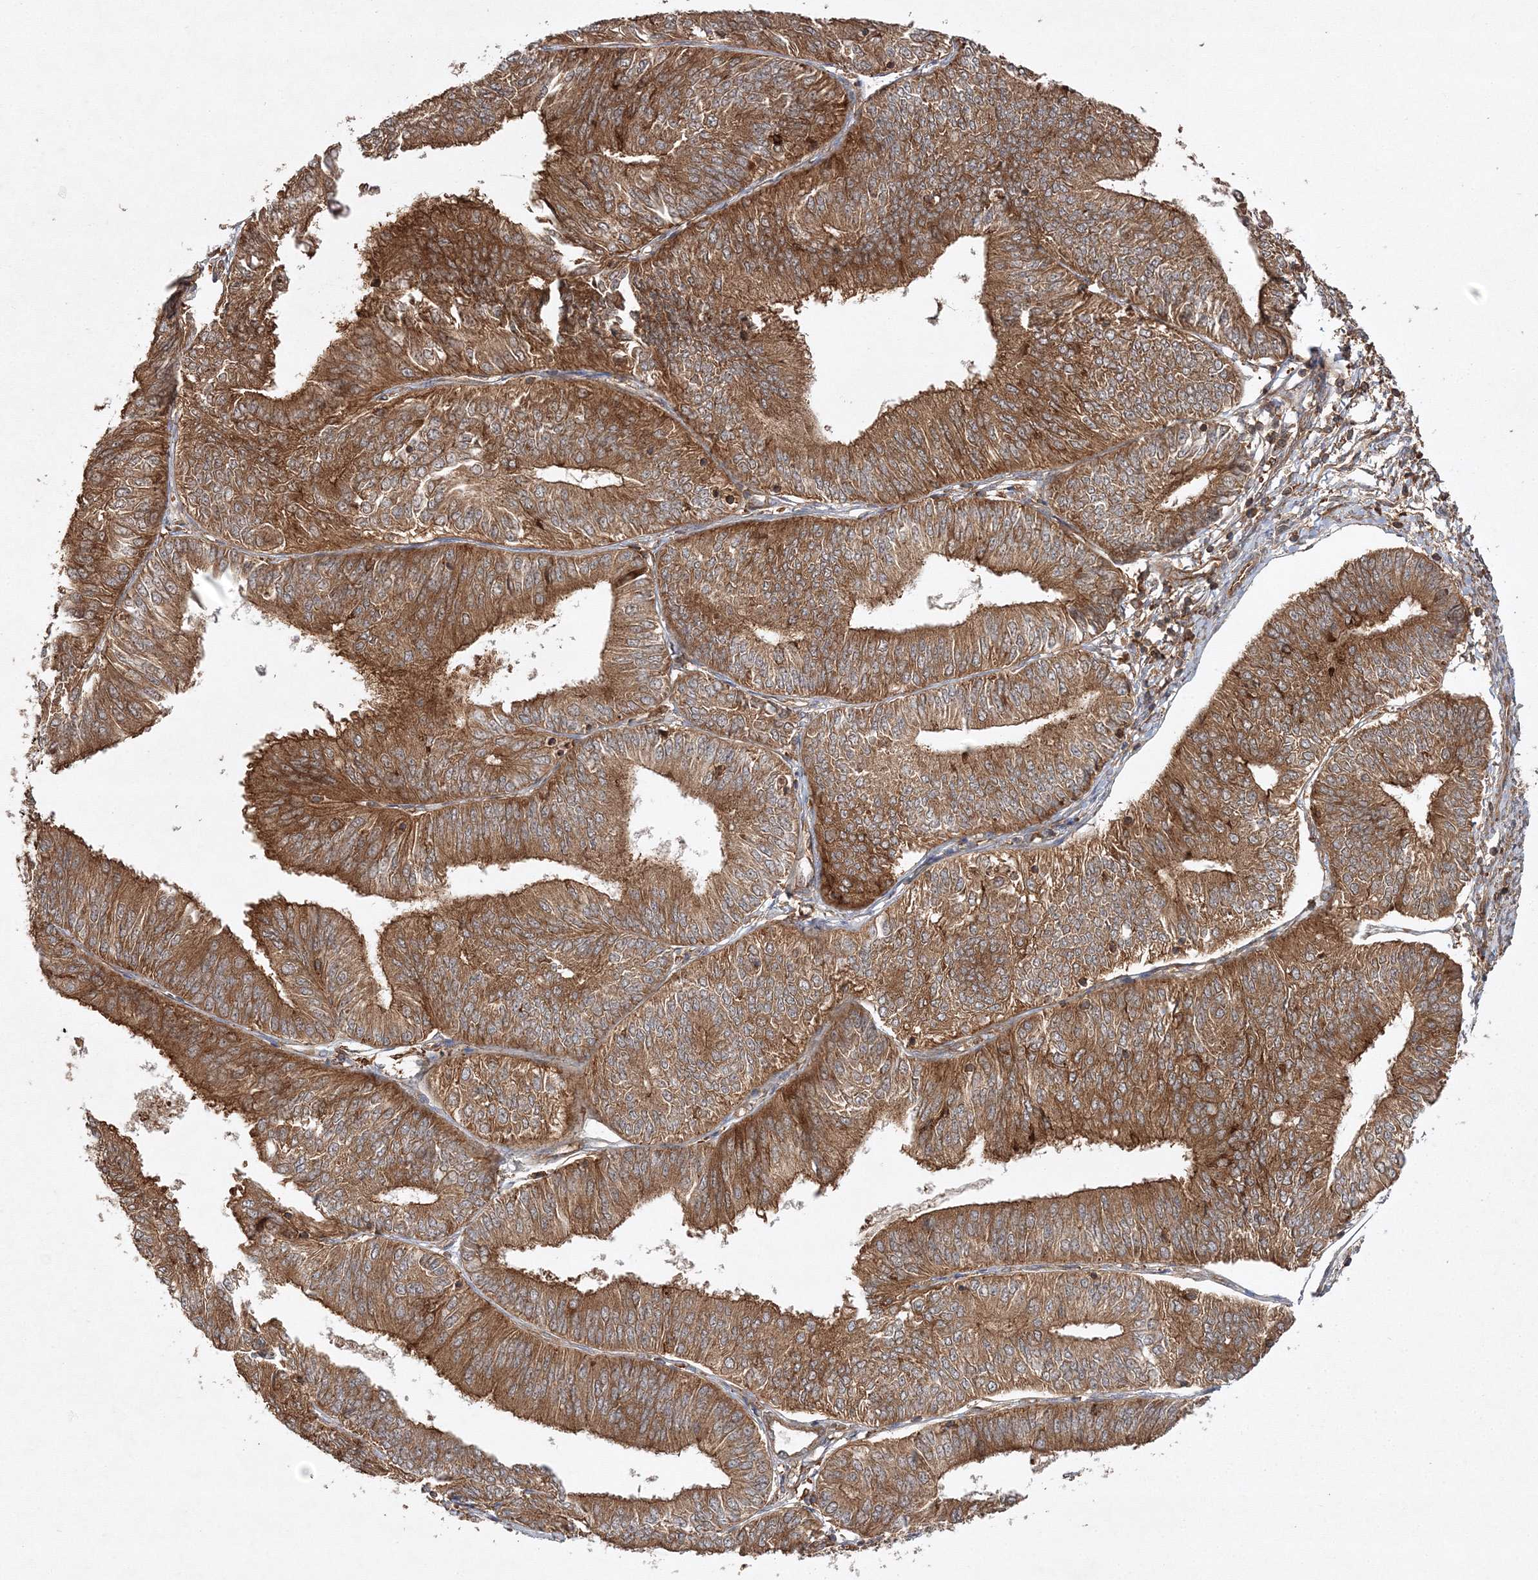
{"staining": {"intensity": "strong", "quantity": ">75%", "location": "cytoplasmic/membranous"}, "tissue": "endometrial cancer", "cell_type": "Tumor cells", "image_type": "cancer", "snomed": [{"axis": "morphology", "description": "Adenocarcinoma, NOS"}, {"axis": "topography", "description": "Endometrium"}], "caption": "Brown immunohistochemical staining in human adenocarcinoma (endometrial) demonstrates strong cytoplasmic/membranous positivity in about >75% of tumor cells.", "gene": "WDR37", "patient": {"sex": "female", "age": 58}}